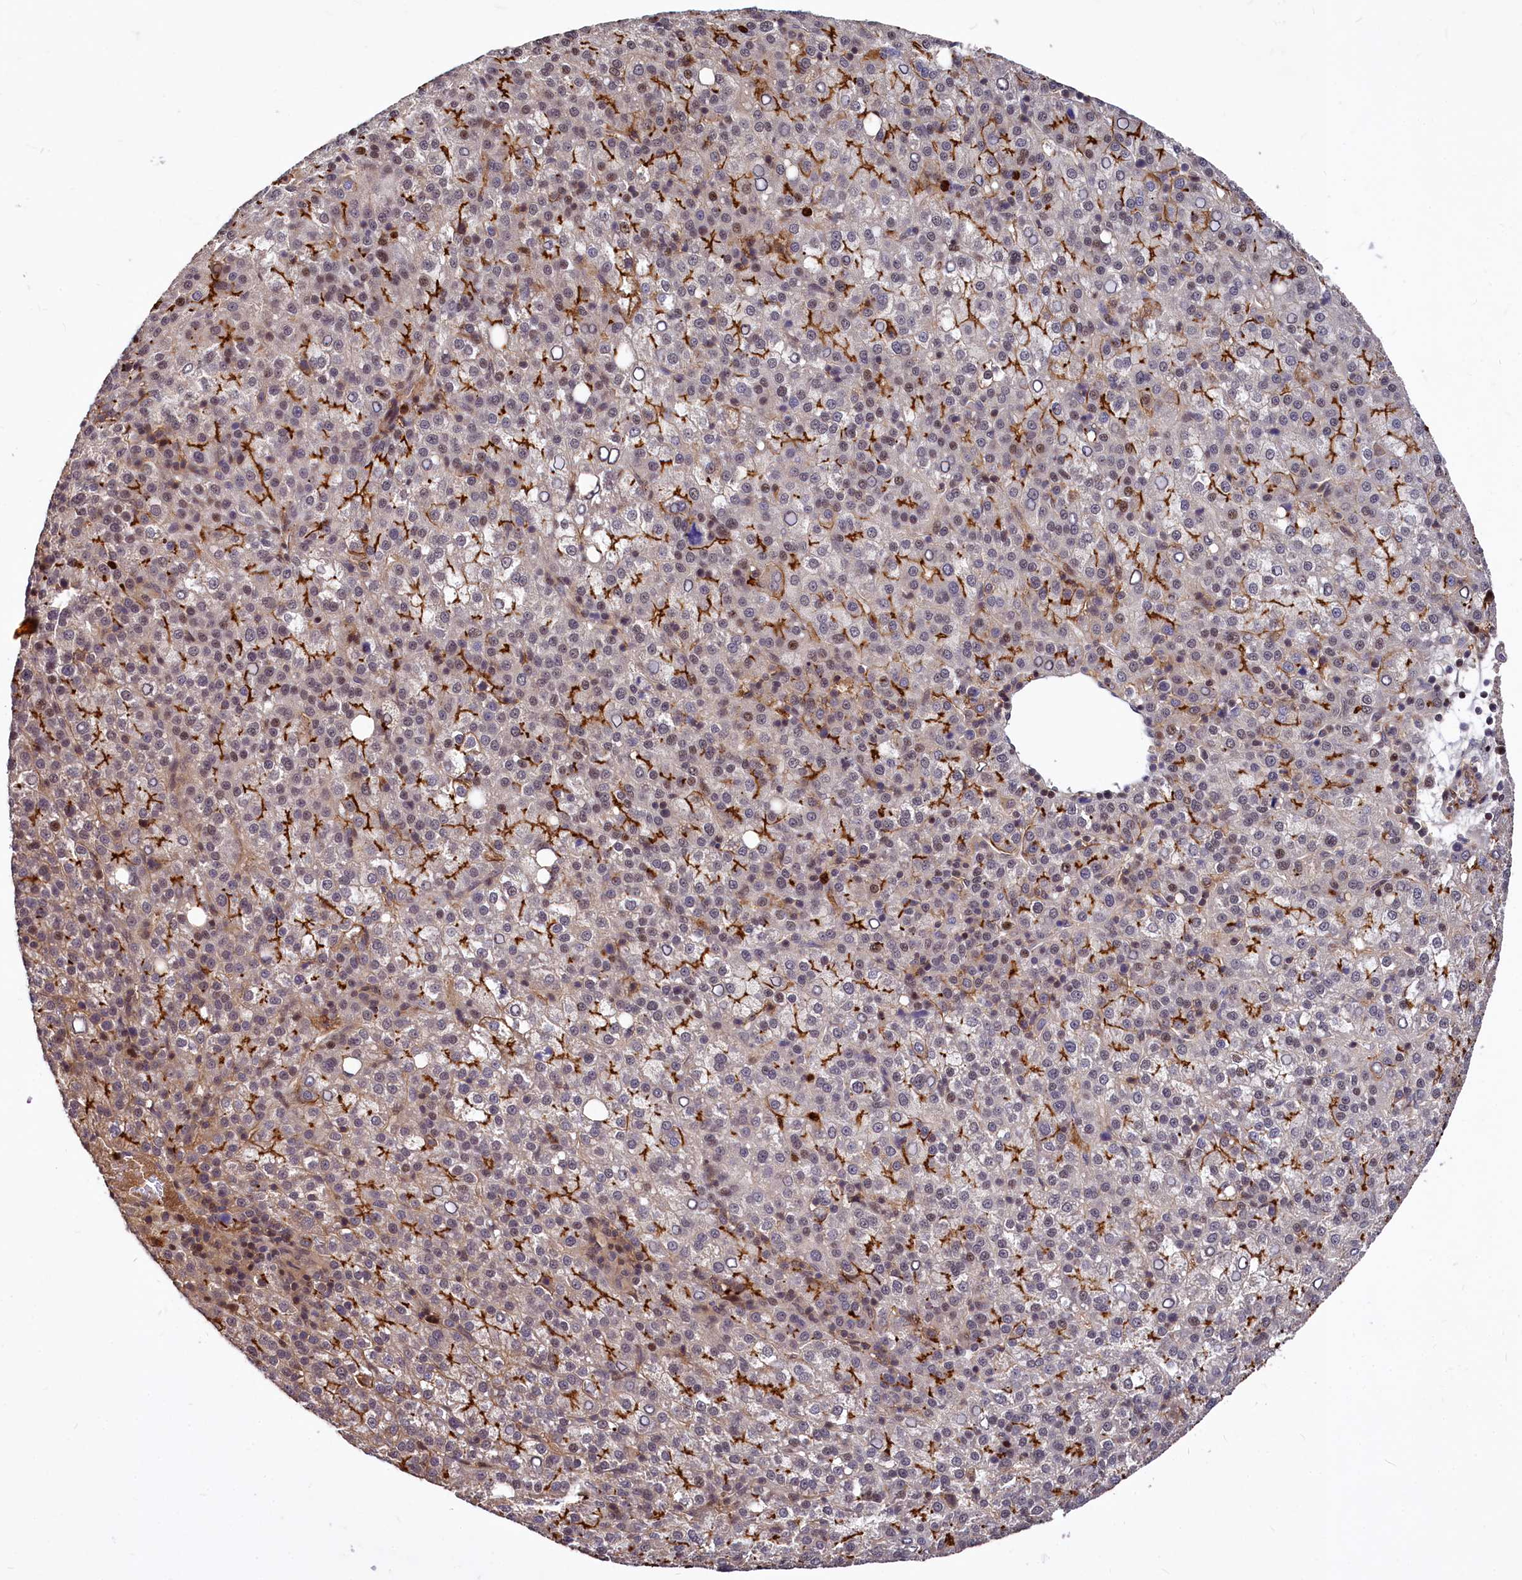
{"staining": {"intensity": "moderate", "quantity": "25%-75%", "location": "cytoplasmic/membranous"}, "tissue": "liver cancer", "cell_type": "Tumor cells", "image_type": "cancer", "snomed": [{"axis": "morphology", "description": "Carcinoma, Hepatocellular, NOS"}, {"axis": "topography", "description": "Liver"}], "caption": "Immunohistochemistry (IHC) micrograph of liver cancer stained for a protein (brown), which displays medium levels of moderate cytoplasmic/membranous positivity in approximately 25%-75% of tumor cells.", "gene": "ATG101", "patient": {"sex": "female", "age": 58}}